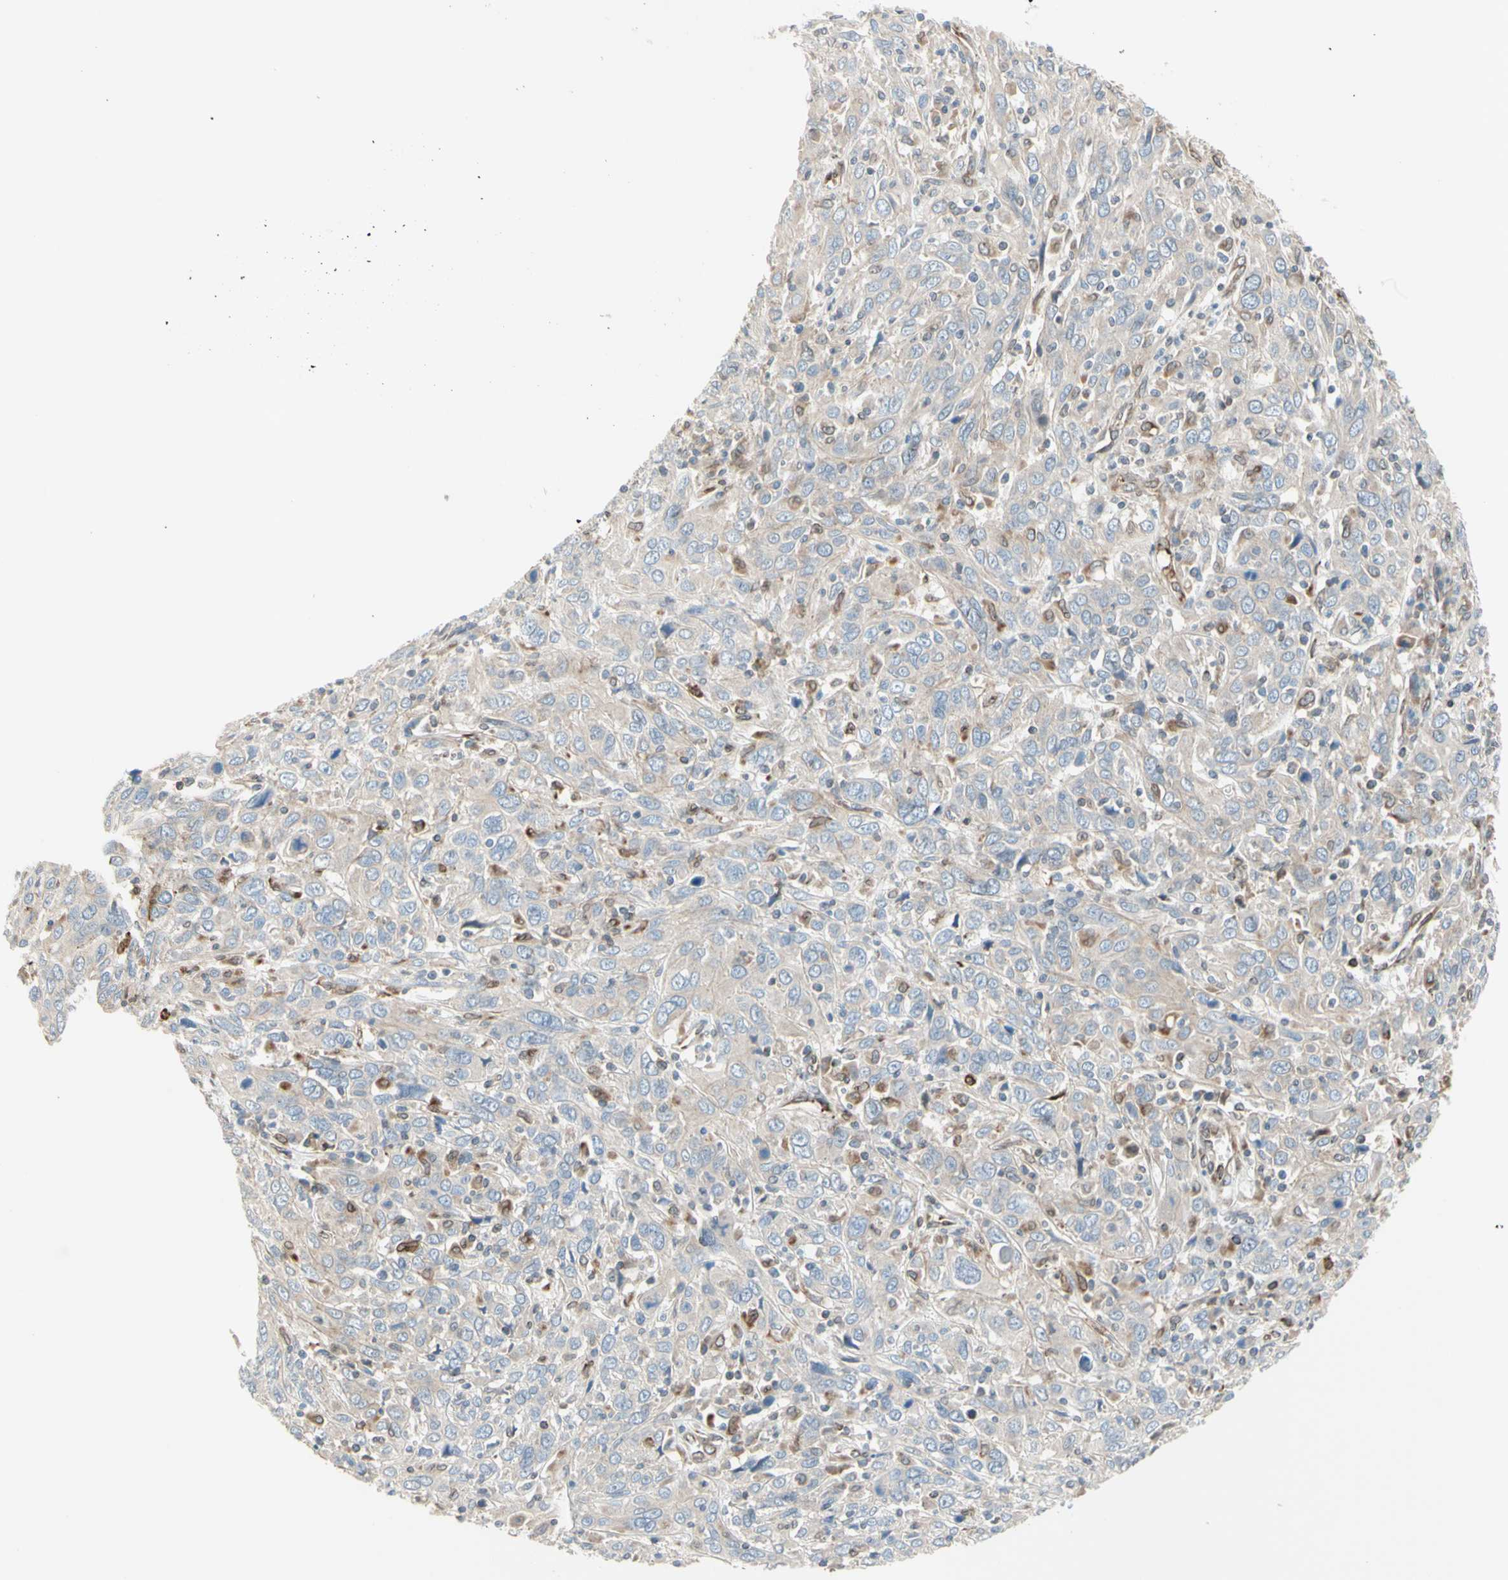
{"staining": {"intensity": "weak", "quantity": ">75%", "location": "cytoplasmic/membranous"}, "tissue": "cervical cancer", "cell_type": "Tumor cells", "image_type": "cancer", "snomed": [{"axis": "morphology", "description": "Squamous cell carcinoma, NOS"}, {"axis": "topography", "description": "Cervix"}], "caption": "Tumor cells show low levels of weak cytoplasmic/membranous staining in approximately >75% of cells in squamous cell carcinoma (cervical). The protein is shown in brown color, while the nuclei are stained blue.", "gene": "TRAF2", "patient": {"sex": "female", "age": 46}}